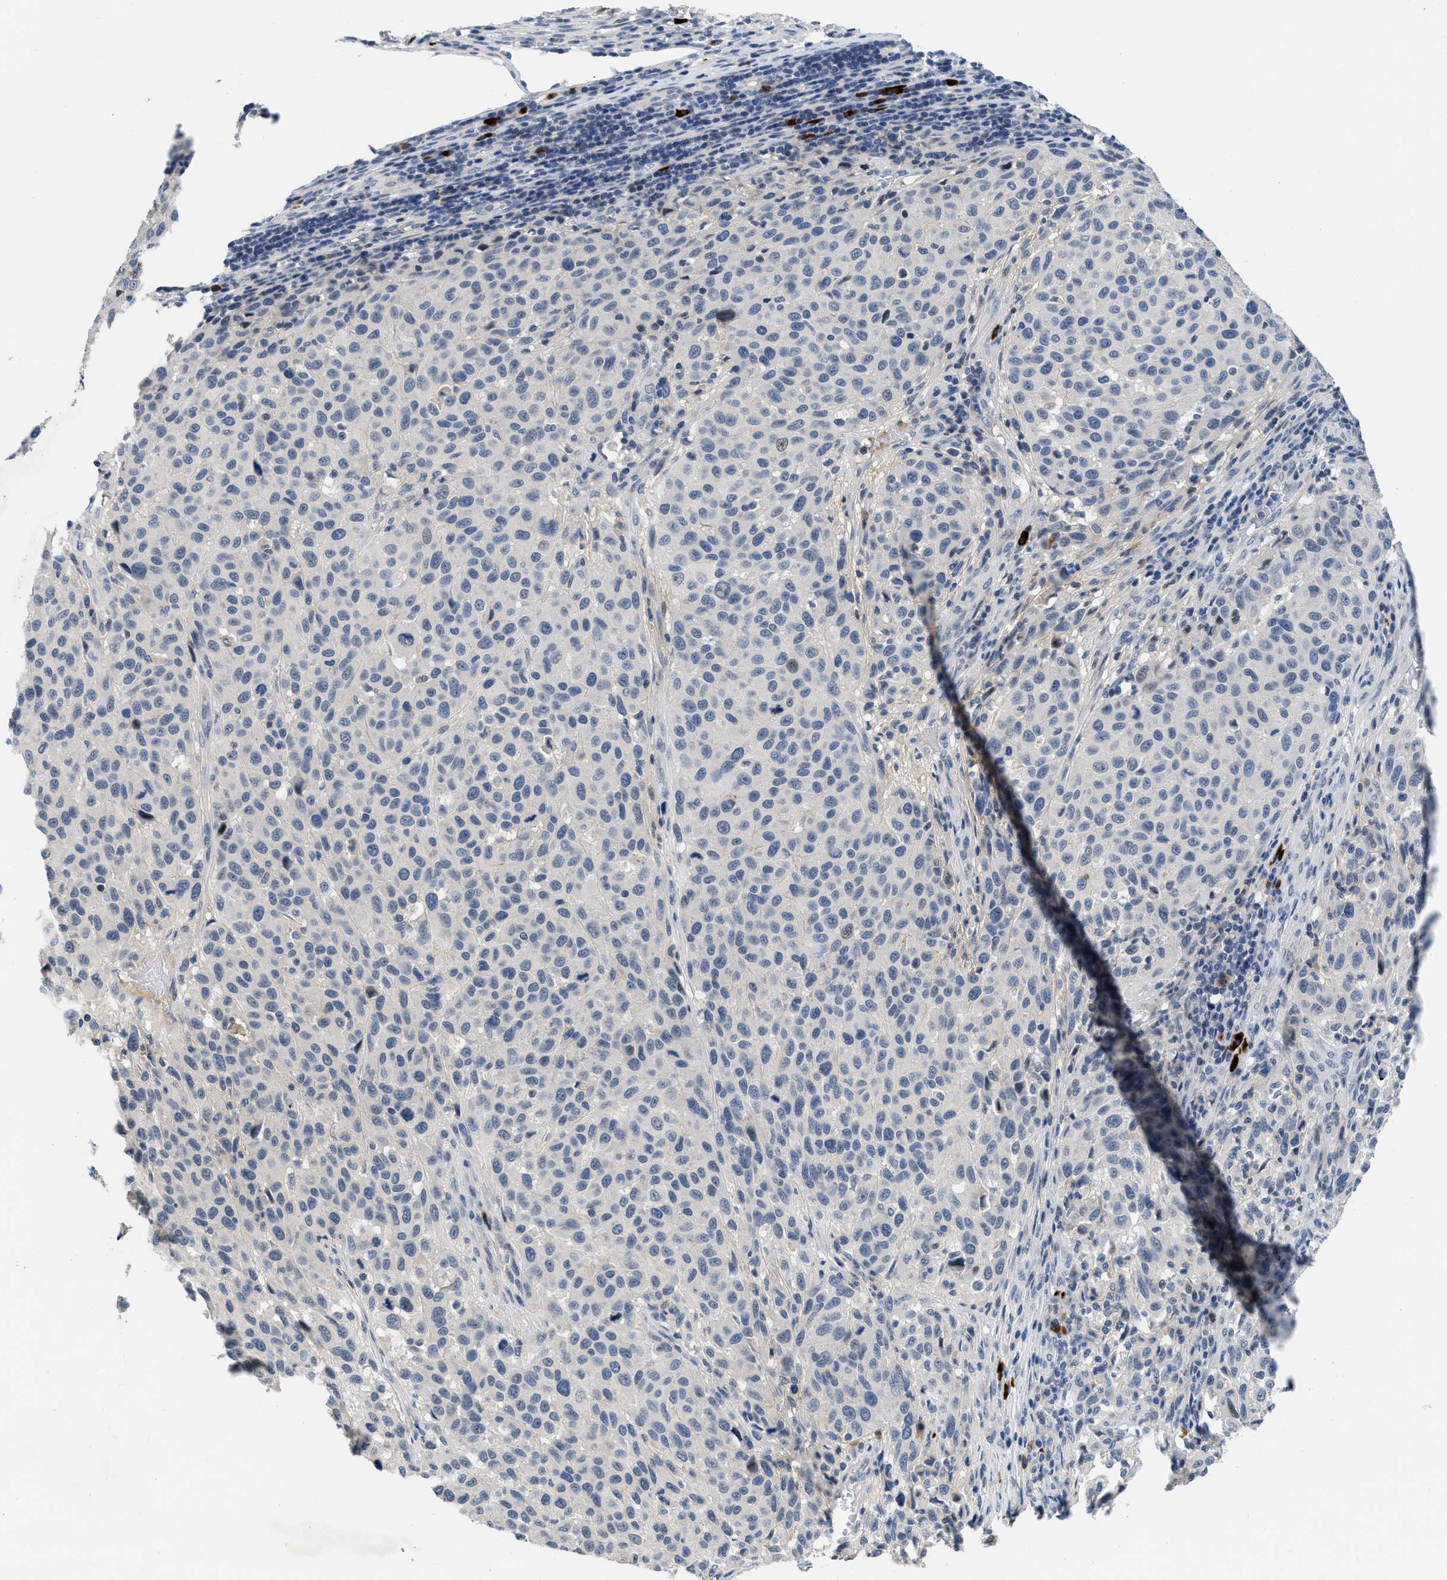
{"staining": {"intensity": "negative", "quantity": "none", "location": "none"}, "tissue": "melanoma", "cell_type": "Tumor cells", "image_type": "cancer", "snomed": [{"axis": "morphology", "description": "Malignant melanoma, Metastatic site"}, {"axis": "topography", "description": "Lymph node"}], "caption": "Melanoma was stained to show a protein in brown. There is no significant positivity in tumor cells.", "gene": "OR9K2", "patient": {"sex": "male", "age": 61}}